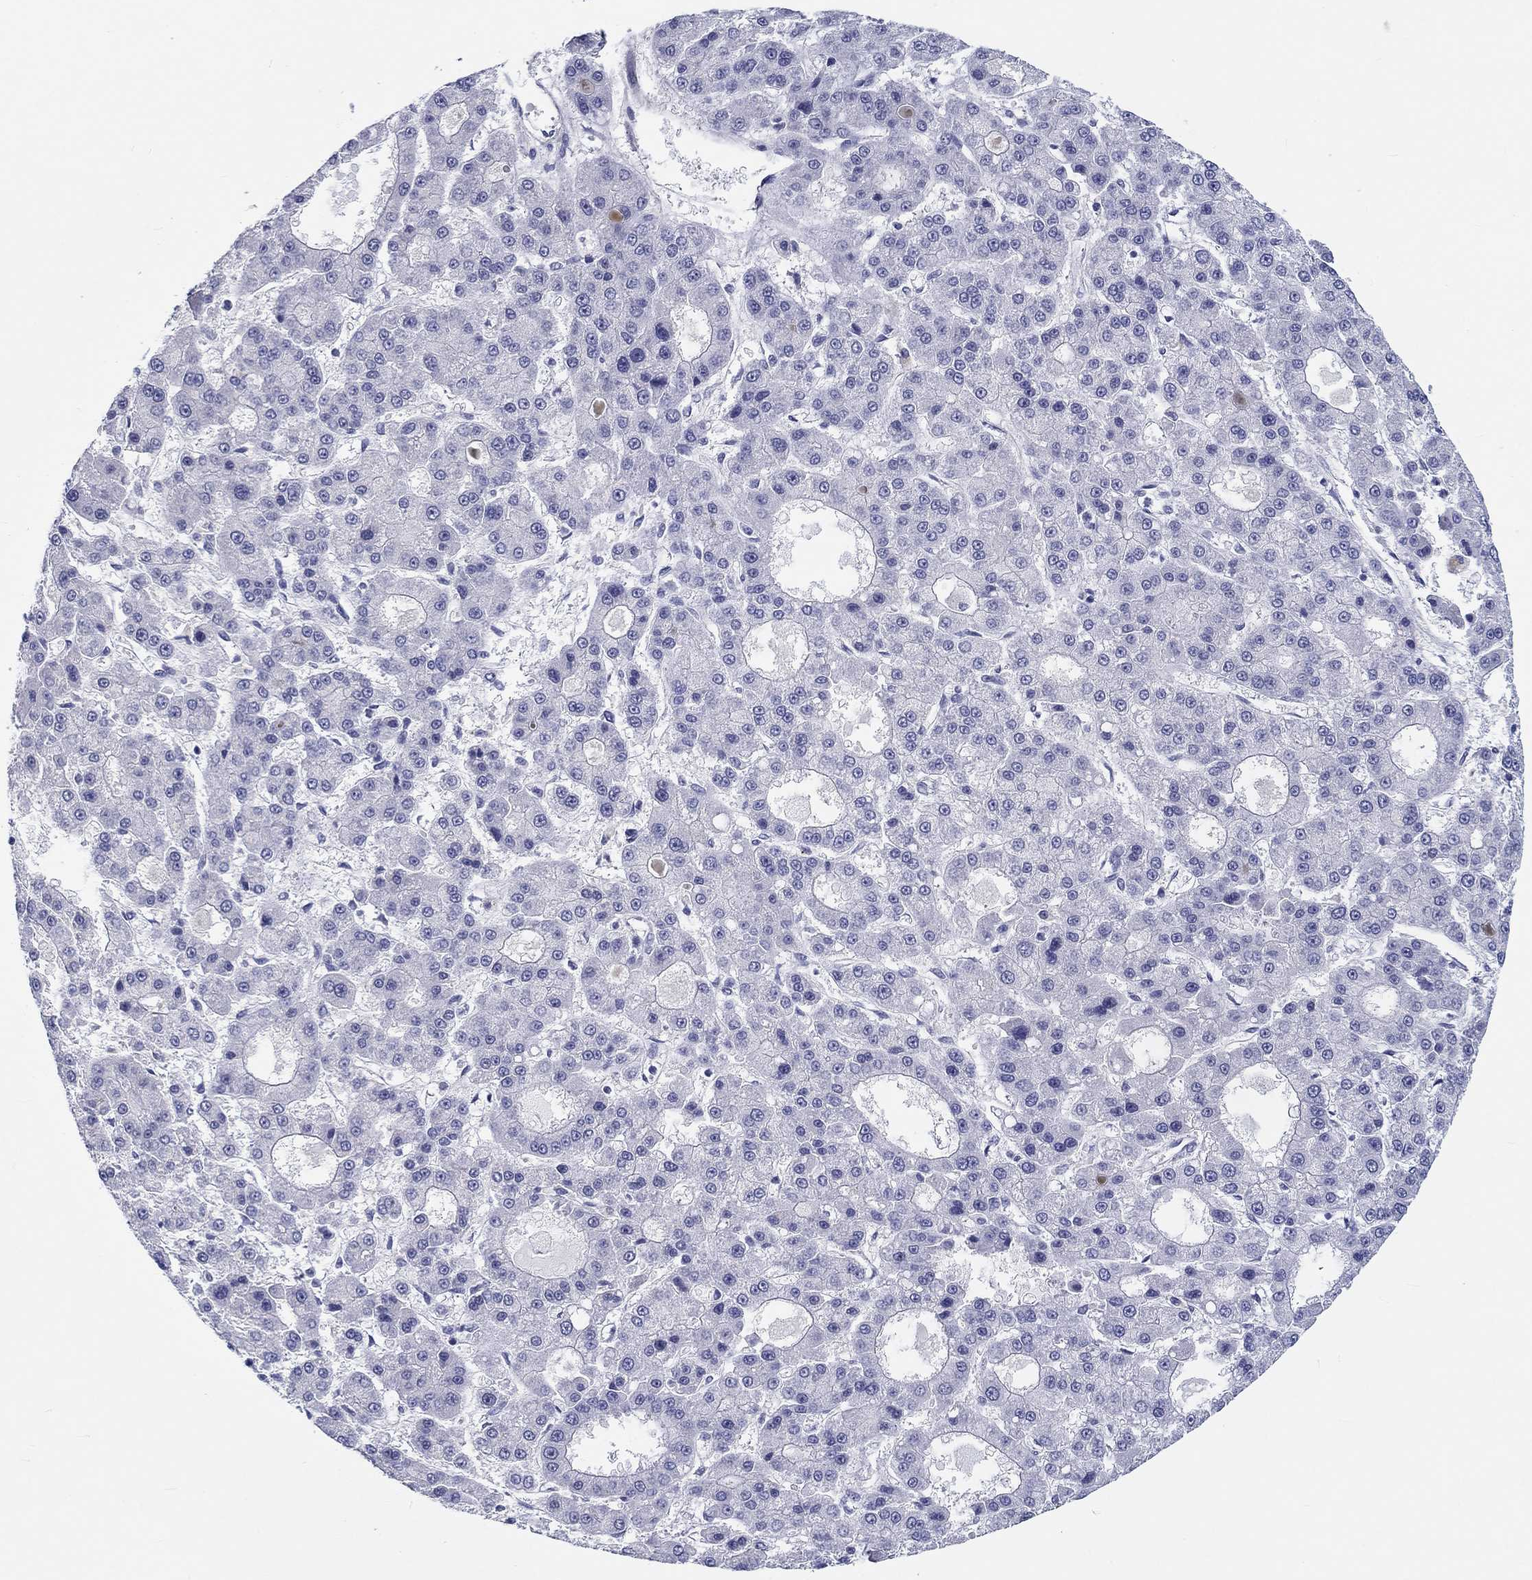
{"staining": {"intensity": "negative", "quantity": "none", "location": "none"}, "tissue": "liver cancer", "cell_type": "Tumor cells", "image_type": "cancer", "snomed": [{"axis": "morphology", "description": "Carcinoma, Hepatocellular, NOS"}, {"axis": "topography", "description": "Liver"}], "caption": "This is a histopathology image of IHC staining of hepatocellular carcinoma (liver), which shows no expression in tumor cells.", "gene": "CRYGD", "patient": {"sex": "male", "age": 70}}